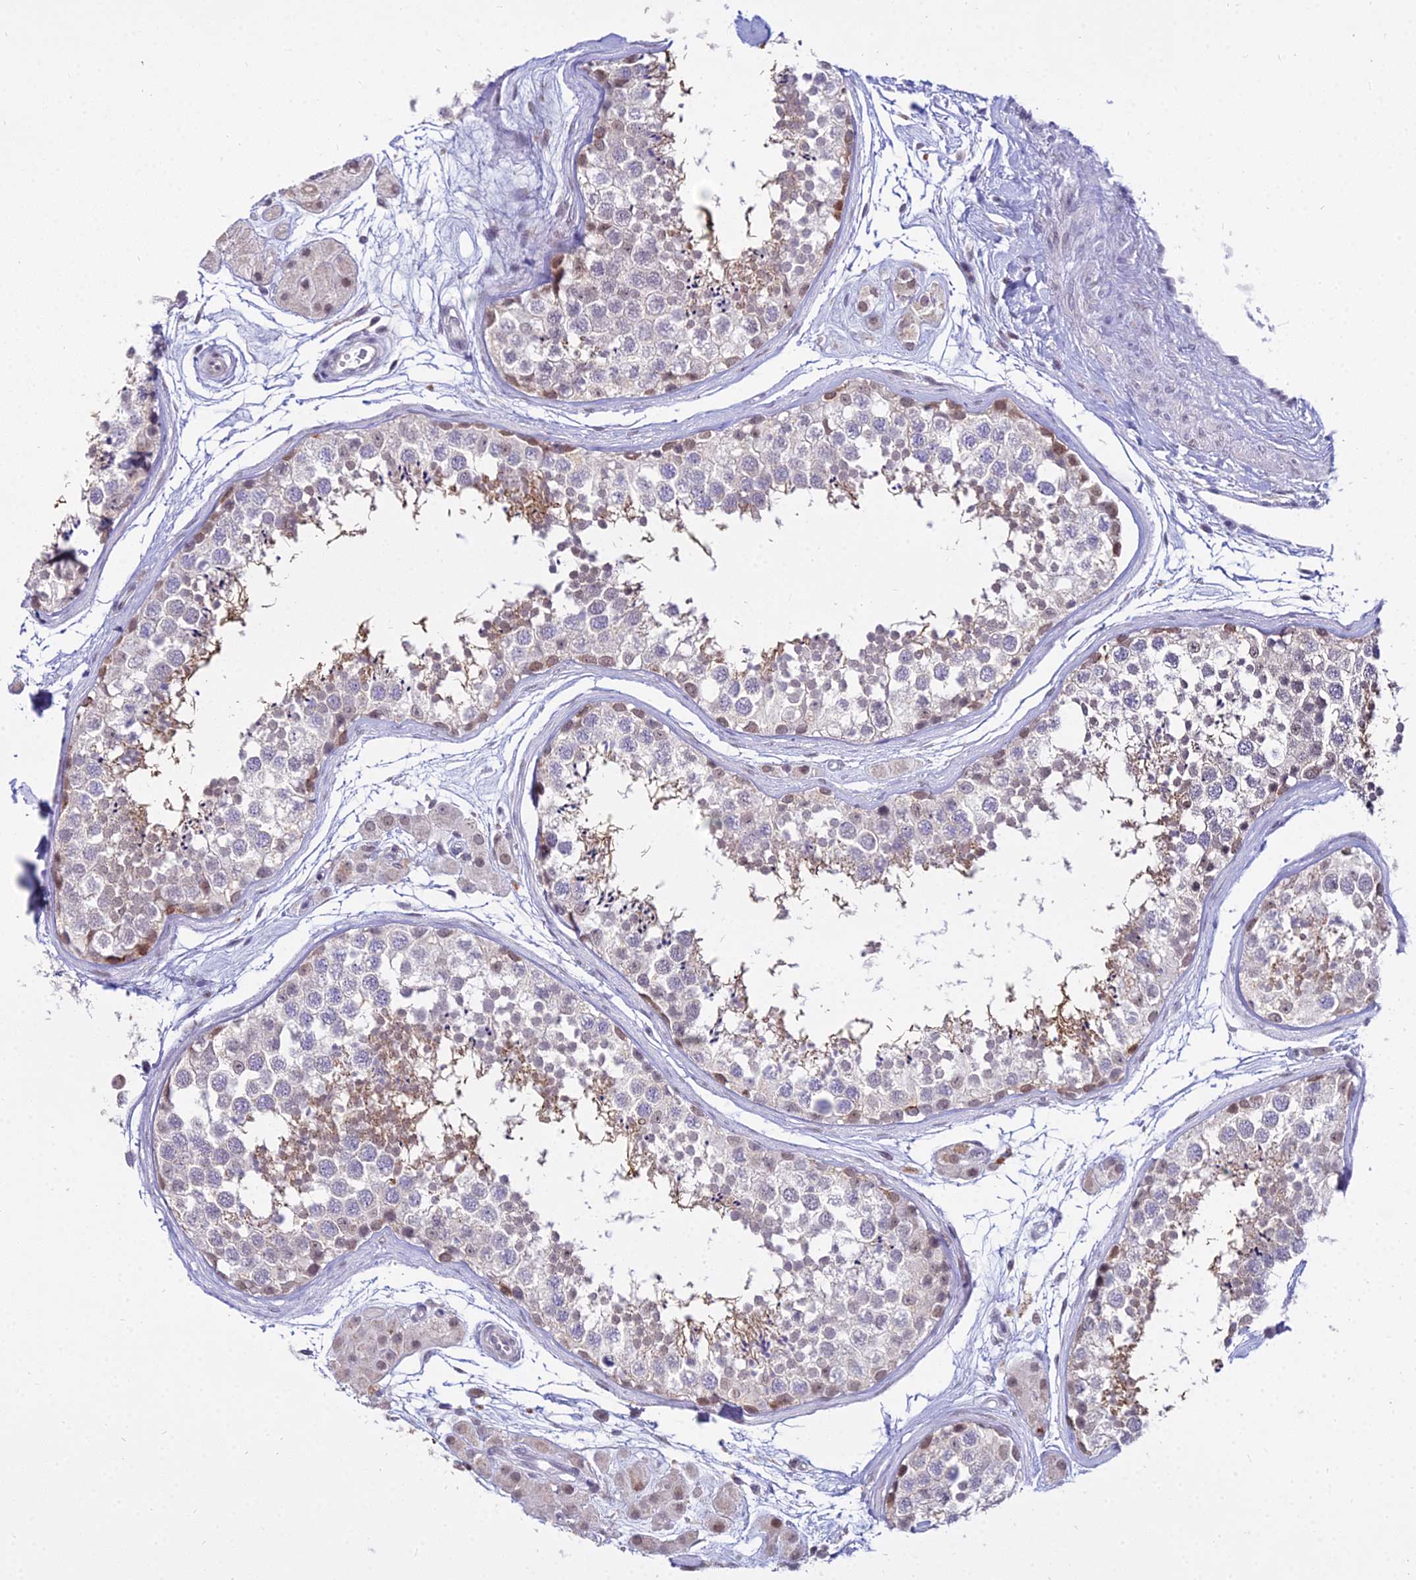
{"staining": {"intensity": "moderate", "quantity": "<25%", "location": "cytoplasmic/membranous,nuclear"}, "tissue": "testis", "cell_type": "Cells in seminiferous ducts", "image_type": "normal", "snomed": [{"axis": "morphology", "description": "Normal tissue, NOS"}, {"axis": "topography", "description": "Testis"}], "caption": "This photomicrograph demonstrates benign testis stained with IHC to label a protein in brown. The cytoplasmic/membranous,nuclear of cells in seminiferous ducts show moderate positivity for the protein. Nuclei are counter-stained blue.", "gene": "C6orf163", "patient": {"sex": "male", "age": 56}}